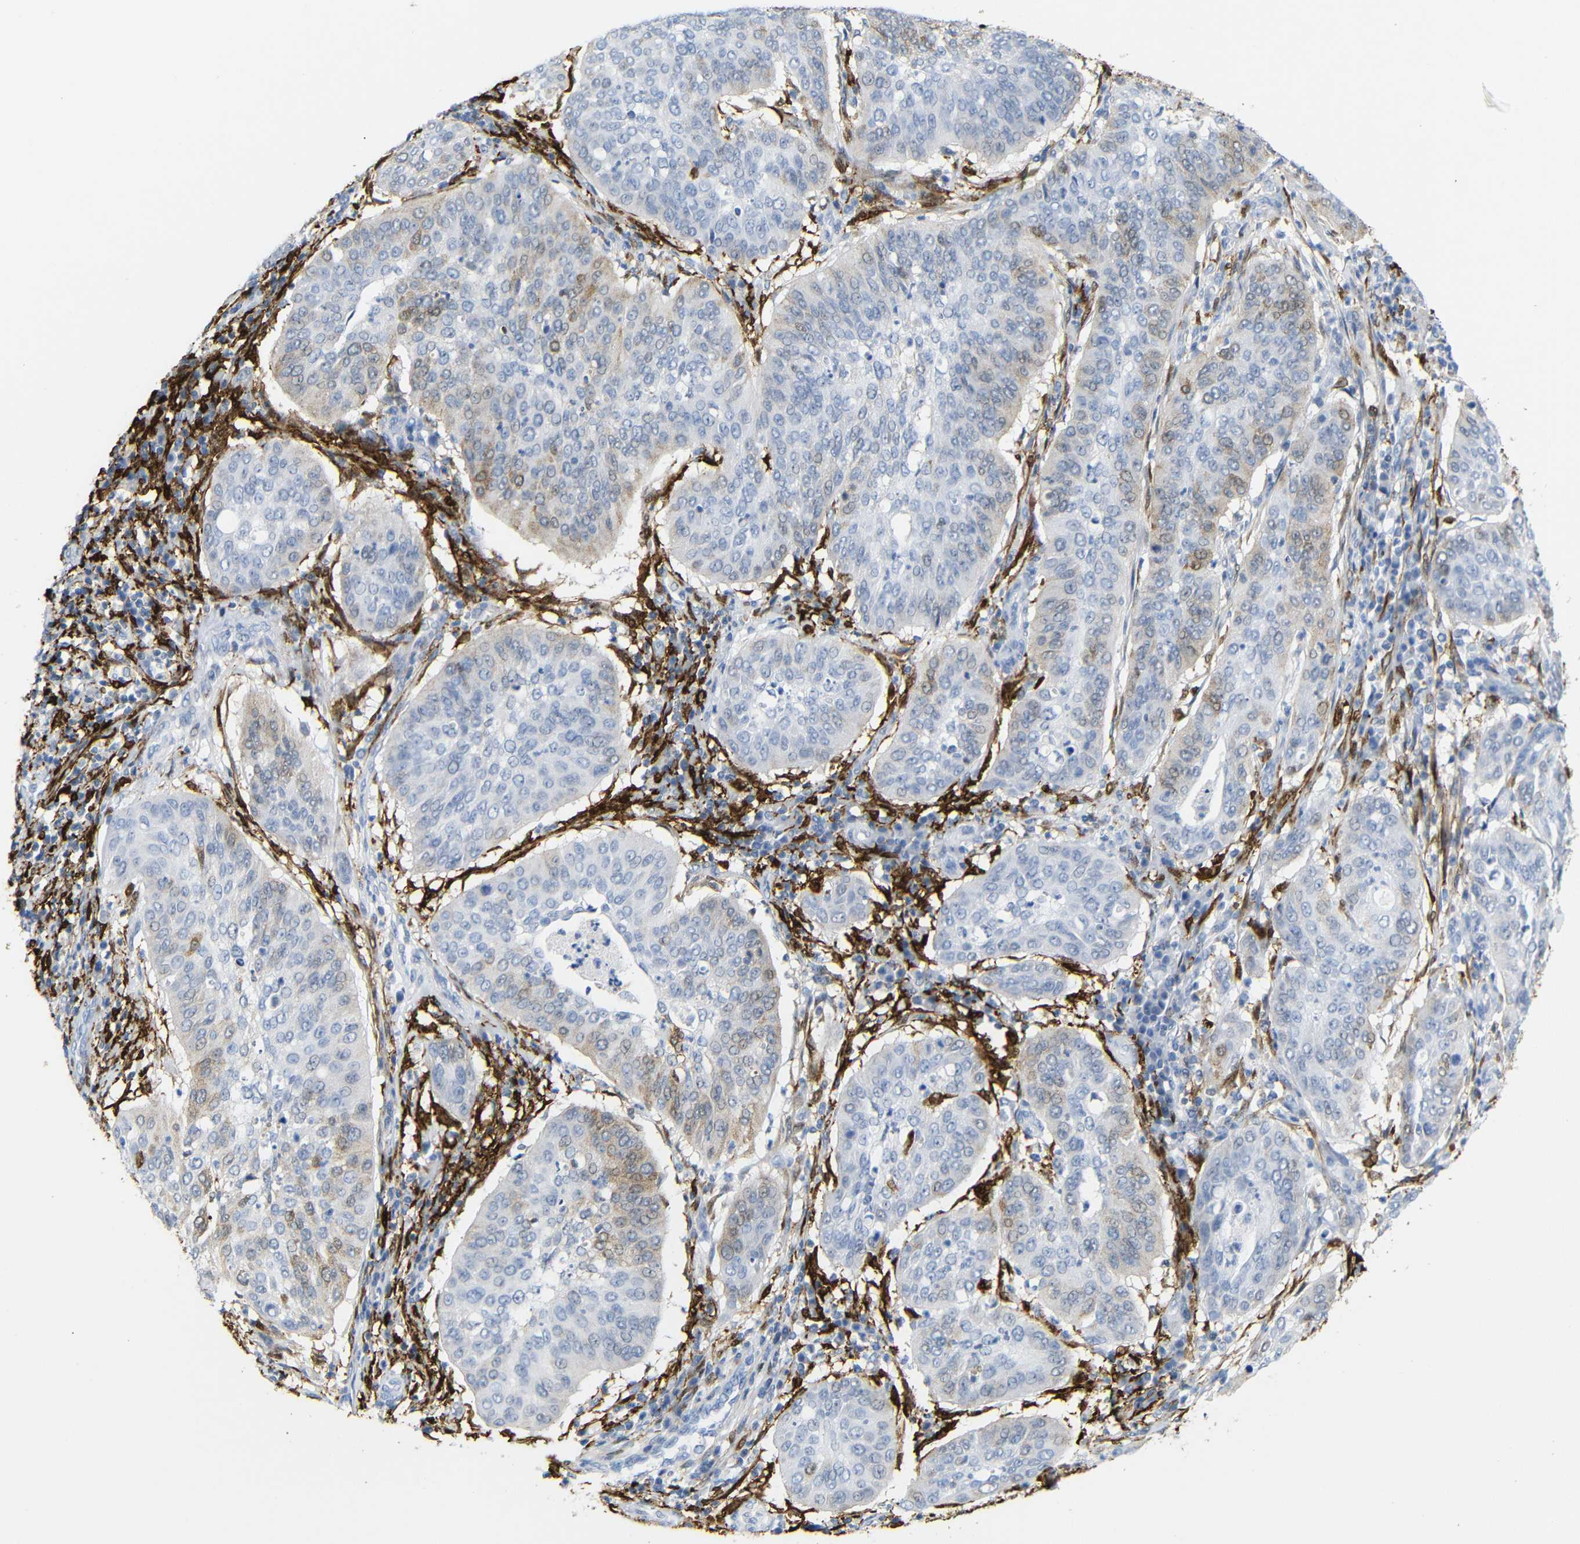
{"staining": {"intensity": "weak", "quantity": "<25%", "location": "cytoplasmic/membranous"}, "tissue": "cervical cancer", "cell_type": "Tumor cells", "image_type": "cancer", "snomed": [{"axis": "morphology", "description": "Normal tissue, NOS"}, {"axis": "morphology", "description": "Squamous cell carcinoma, NOS"}, {"axis": "topography", "description": "Cervix"}], "caption": "Immunohistochemistry micrograph of cervical cancer (squamous cell carcinoma) stained for a protein (brown), which shows no staining in tumor cells. (DAB (3,3'-diaminobenzidine) immunohistochemistry with hematoxylin counter stain).", "gene": "MT1A", "patient": {"sex": "female", "age": 39}}